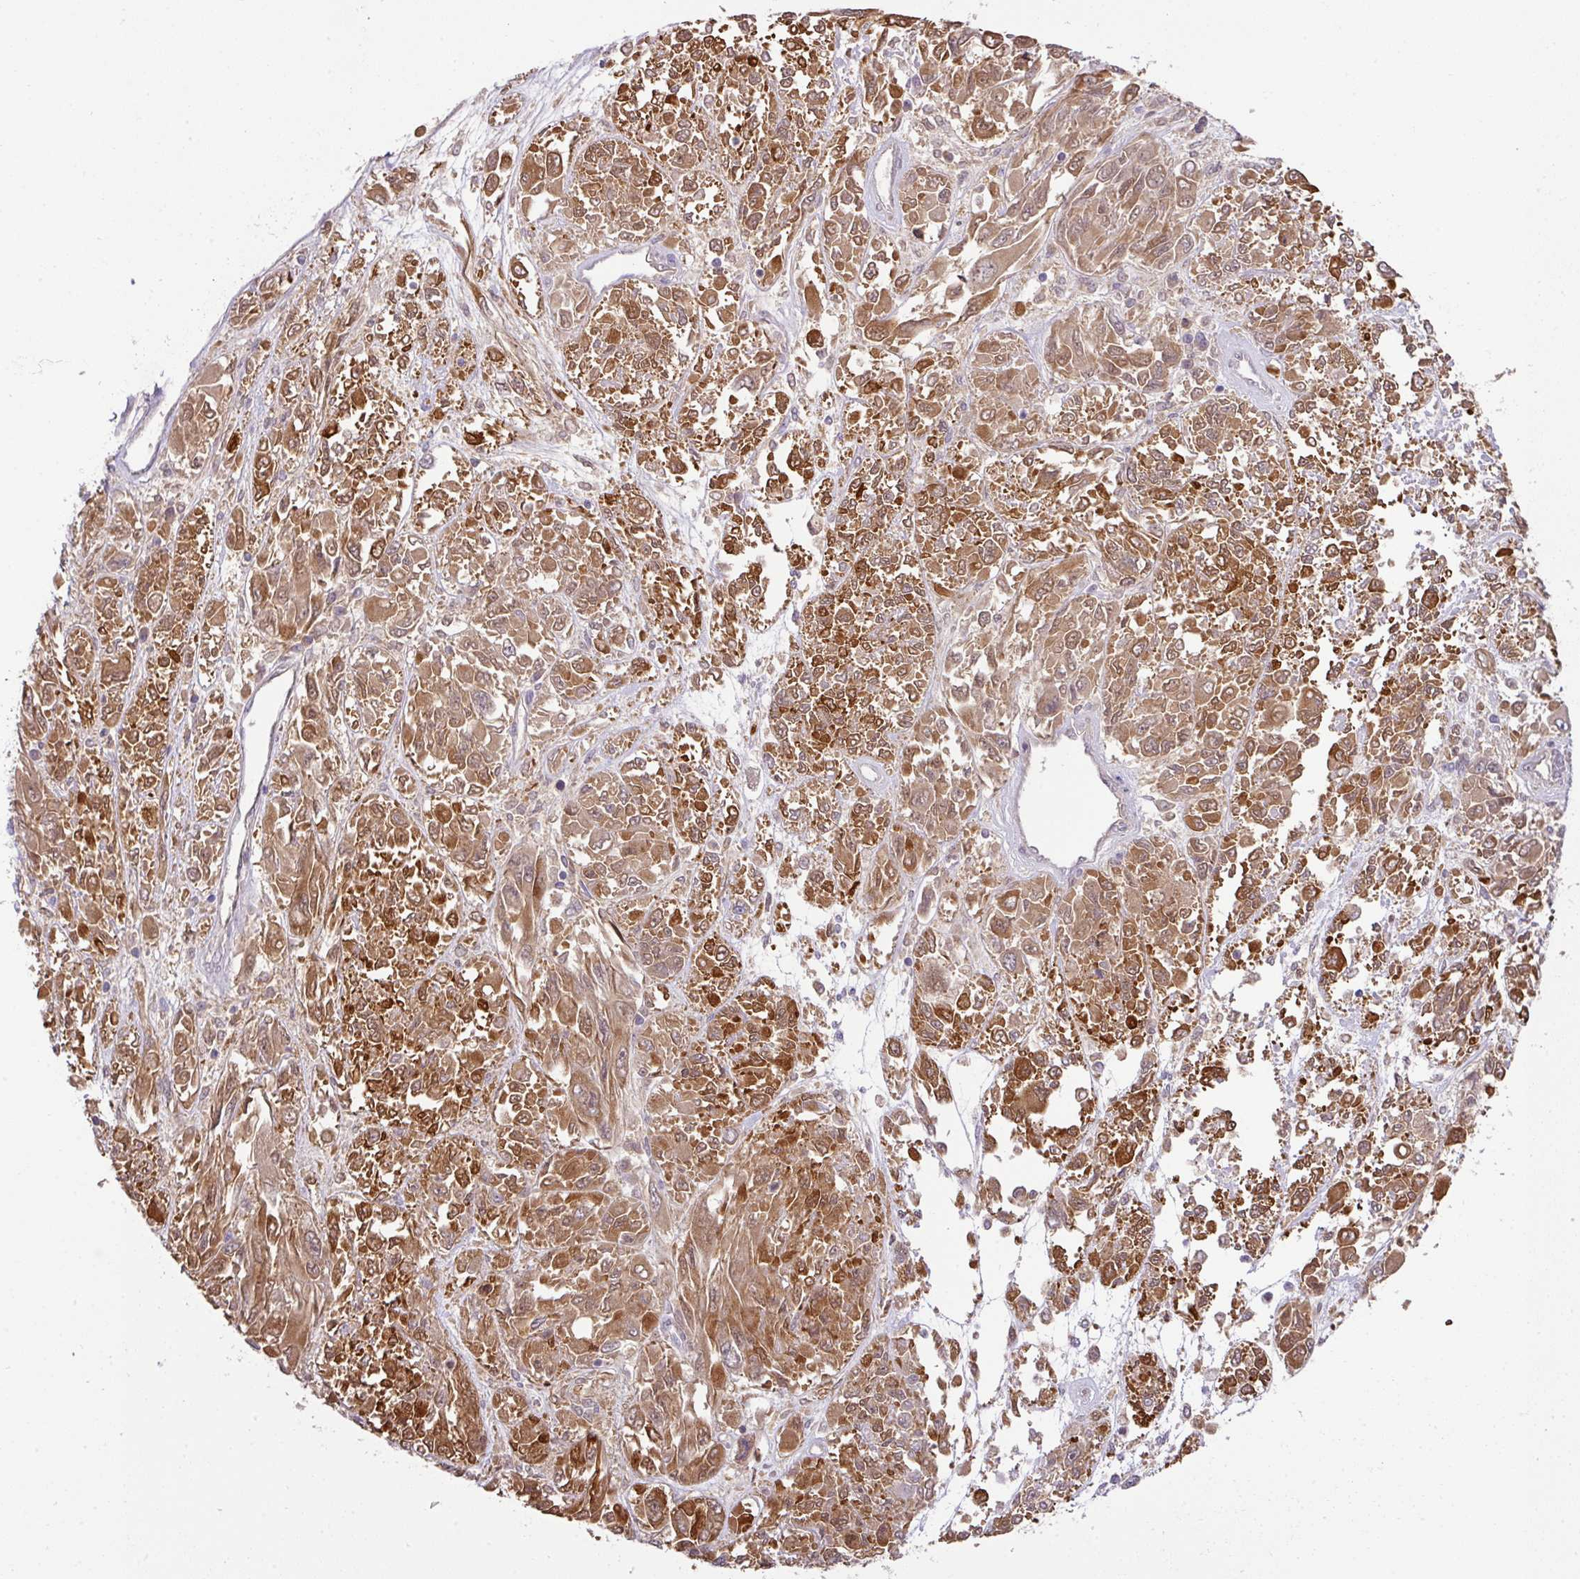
{"staining": {"intensity": "moderate", "quantity": ">75%", "location": "cytoplasmic/membranous"}, "tissue": "melanoma", "cell_type": "Tumor cells", "image_type": "cancer", "snomed": [{"axis": "morphology", "description": "Malignant melanoma, NOS"}, {"axis": "topography", "description": "Skin"}], "caption": "Melanoma was stained to show a protein in brown. There is medium levels of moderate cytoplasmic/membranous staining in about >75% of tumor cells.", "gene": "GCNT7", "patient": {"sex": "female", "age": 91}}